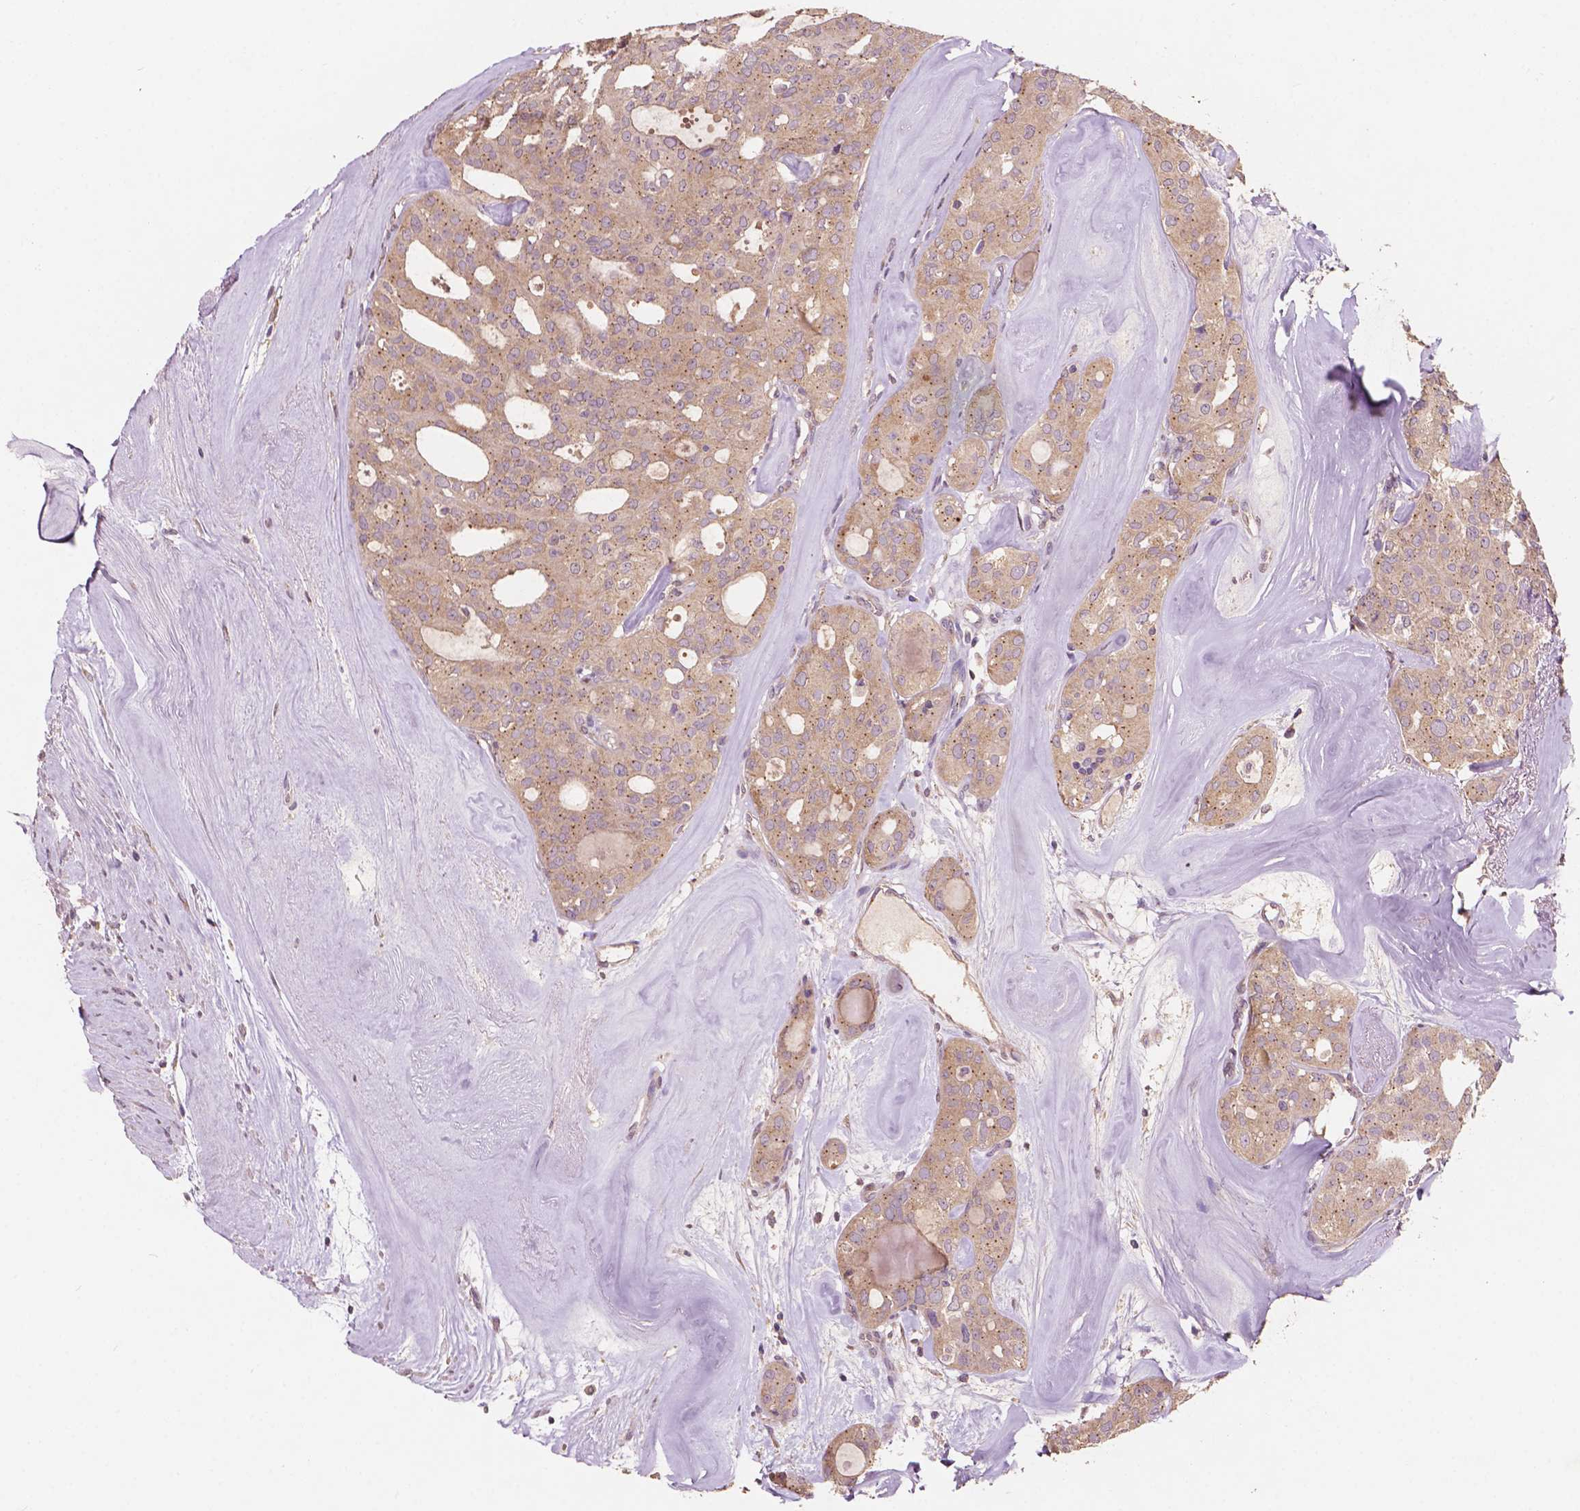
{"staining": {"intensity": "weak", "quantity": ">75%", "location": "cytoplasmic/membranous"}, "tissue": "thyroid cancer", "cell_type": "Tumor cells", "image_type": "cancer", "snomed": [{"axis": "morphology", "description": "Follicular adenoma carcinoma, NOS"}, {"axis": "topography", "description": "Thyroid gland"}], "caption": "This is an image of IHC staining of follicular adenoma carcinoma (thyroid), which shows weak positivity in the cytoplasmic/membranous of tumor cells.", "gene": "CHPT1", "patient": {"sex": "male", "age": 75}}